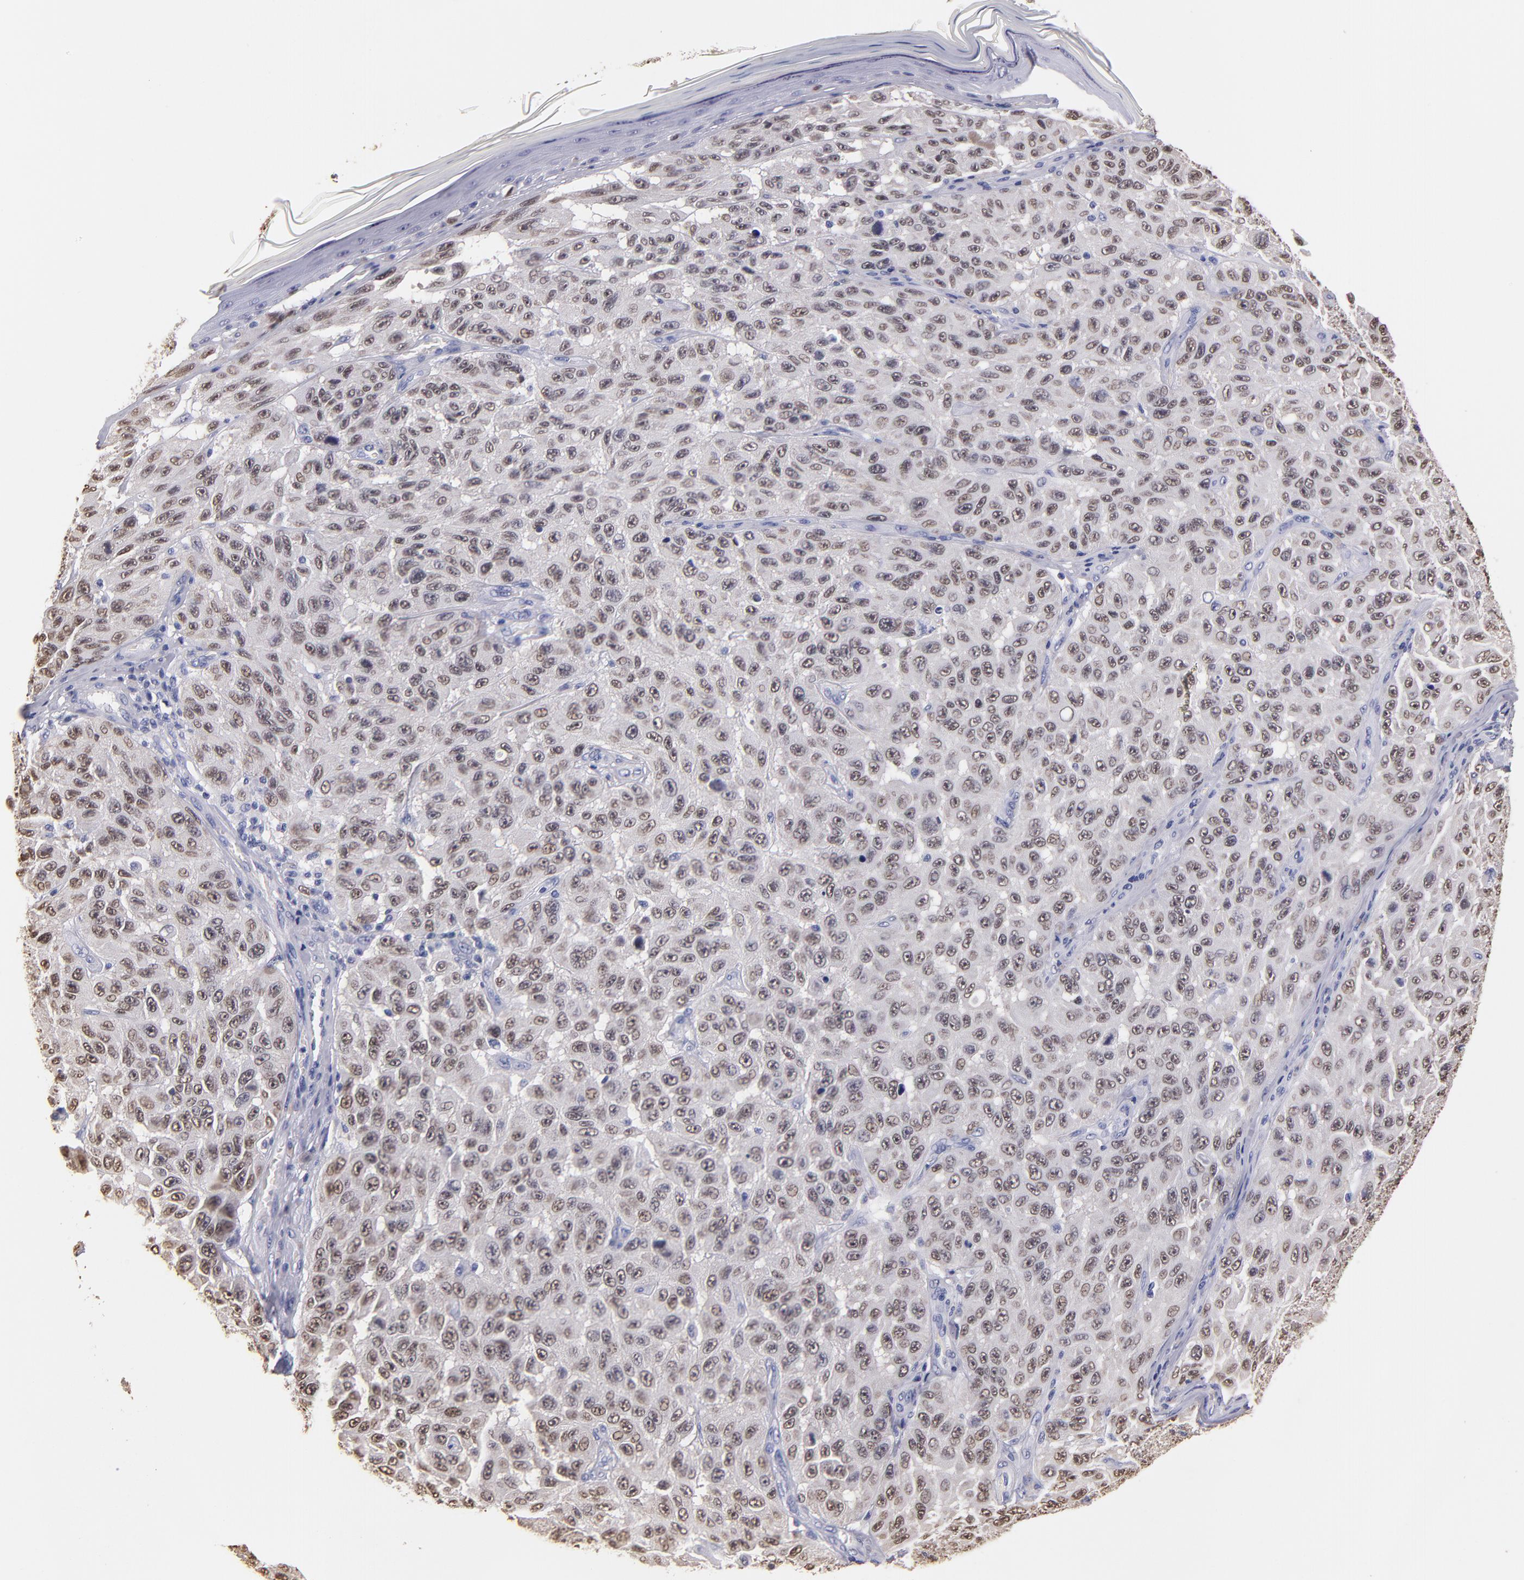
{"staining": {"intensity": "weak", "quantity": ">75%", "location": "nuclear"}, "tissue": "melanoma", "cell_type": "Tumor cells", "image_type": "cancer", "snomed": [{"axis": "morphology", "description": "Malignant melanoma, NOS"}, {"axis": "topography", "description": "Skin"}], "caption": "Human malignant melanoma stained with a protein marker reveals weak staining in tumor cells.", "gene": "SOX10", "patient": {"sex": "male", "age": 30}}